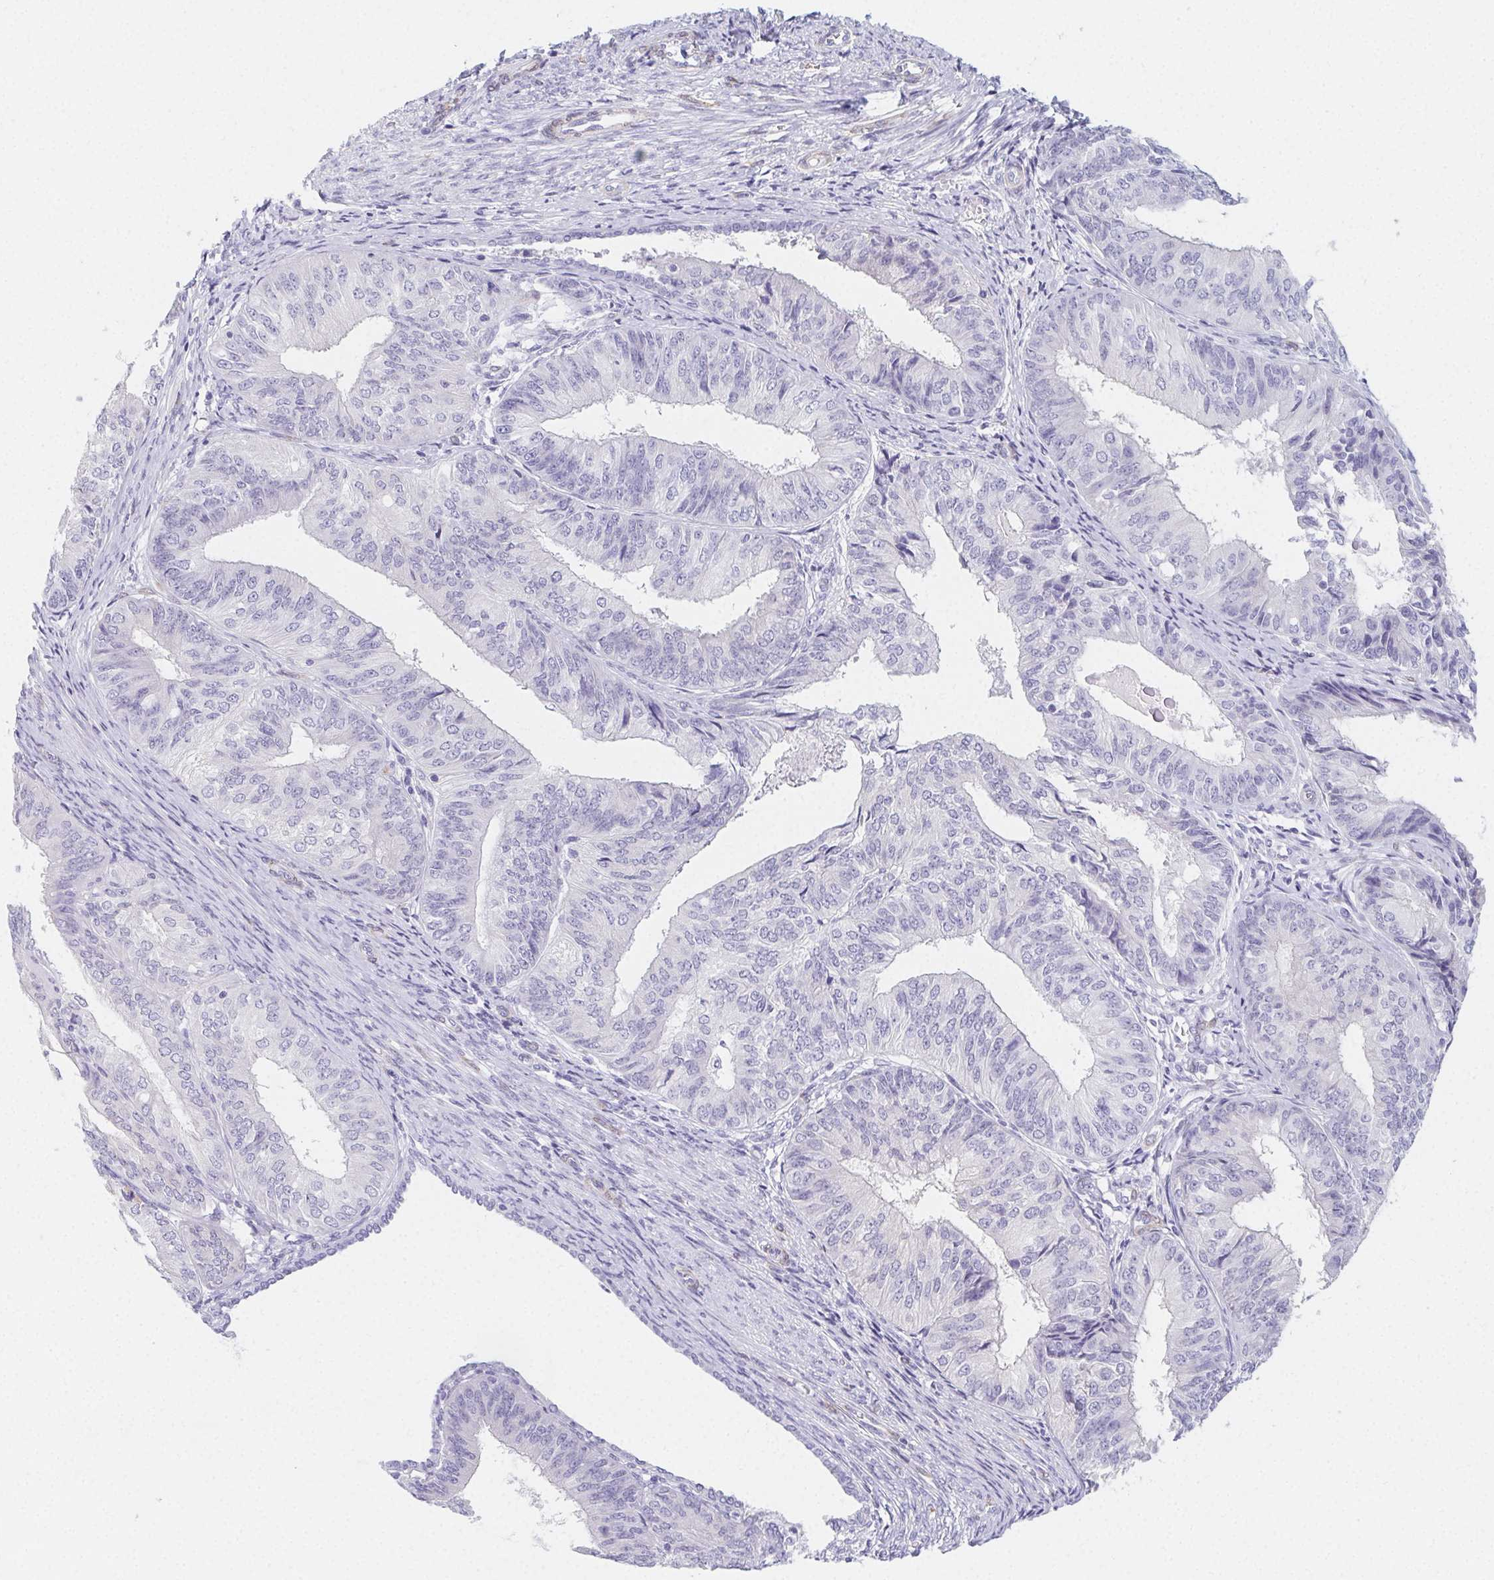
{"staining": {"intensity": "negative", "quantity": "none", "location": "none"}, "tissue": "endometrial cancer", "cell_type": "Tumor cells", "image_type": "cancer", "snomed": [{"axis": "morphology", "description": "Adenocarcinoma, NOS"}, {"axis": "topography", "description": "Endometrium"}], "caption": "Tumor cells show no significant expression in endometrial cancer.", "gene": "HRC", "patient": {"sex": "female", "age": 58}}